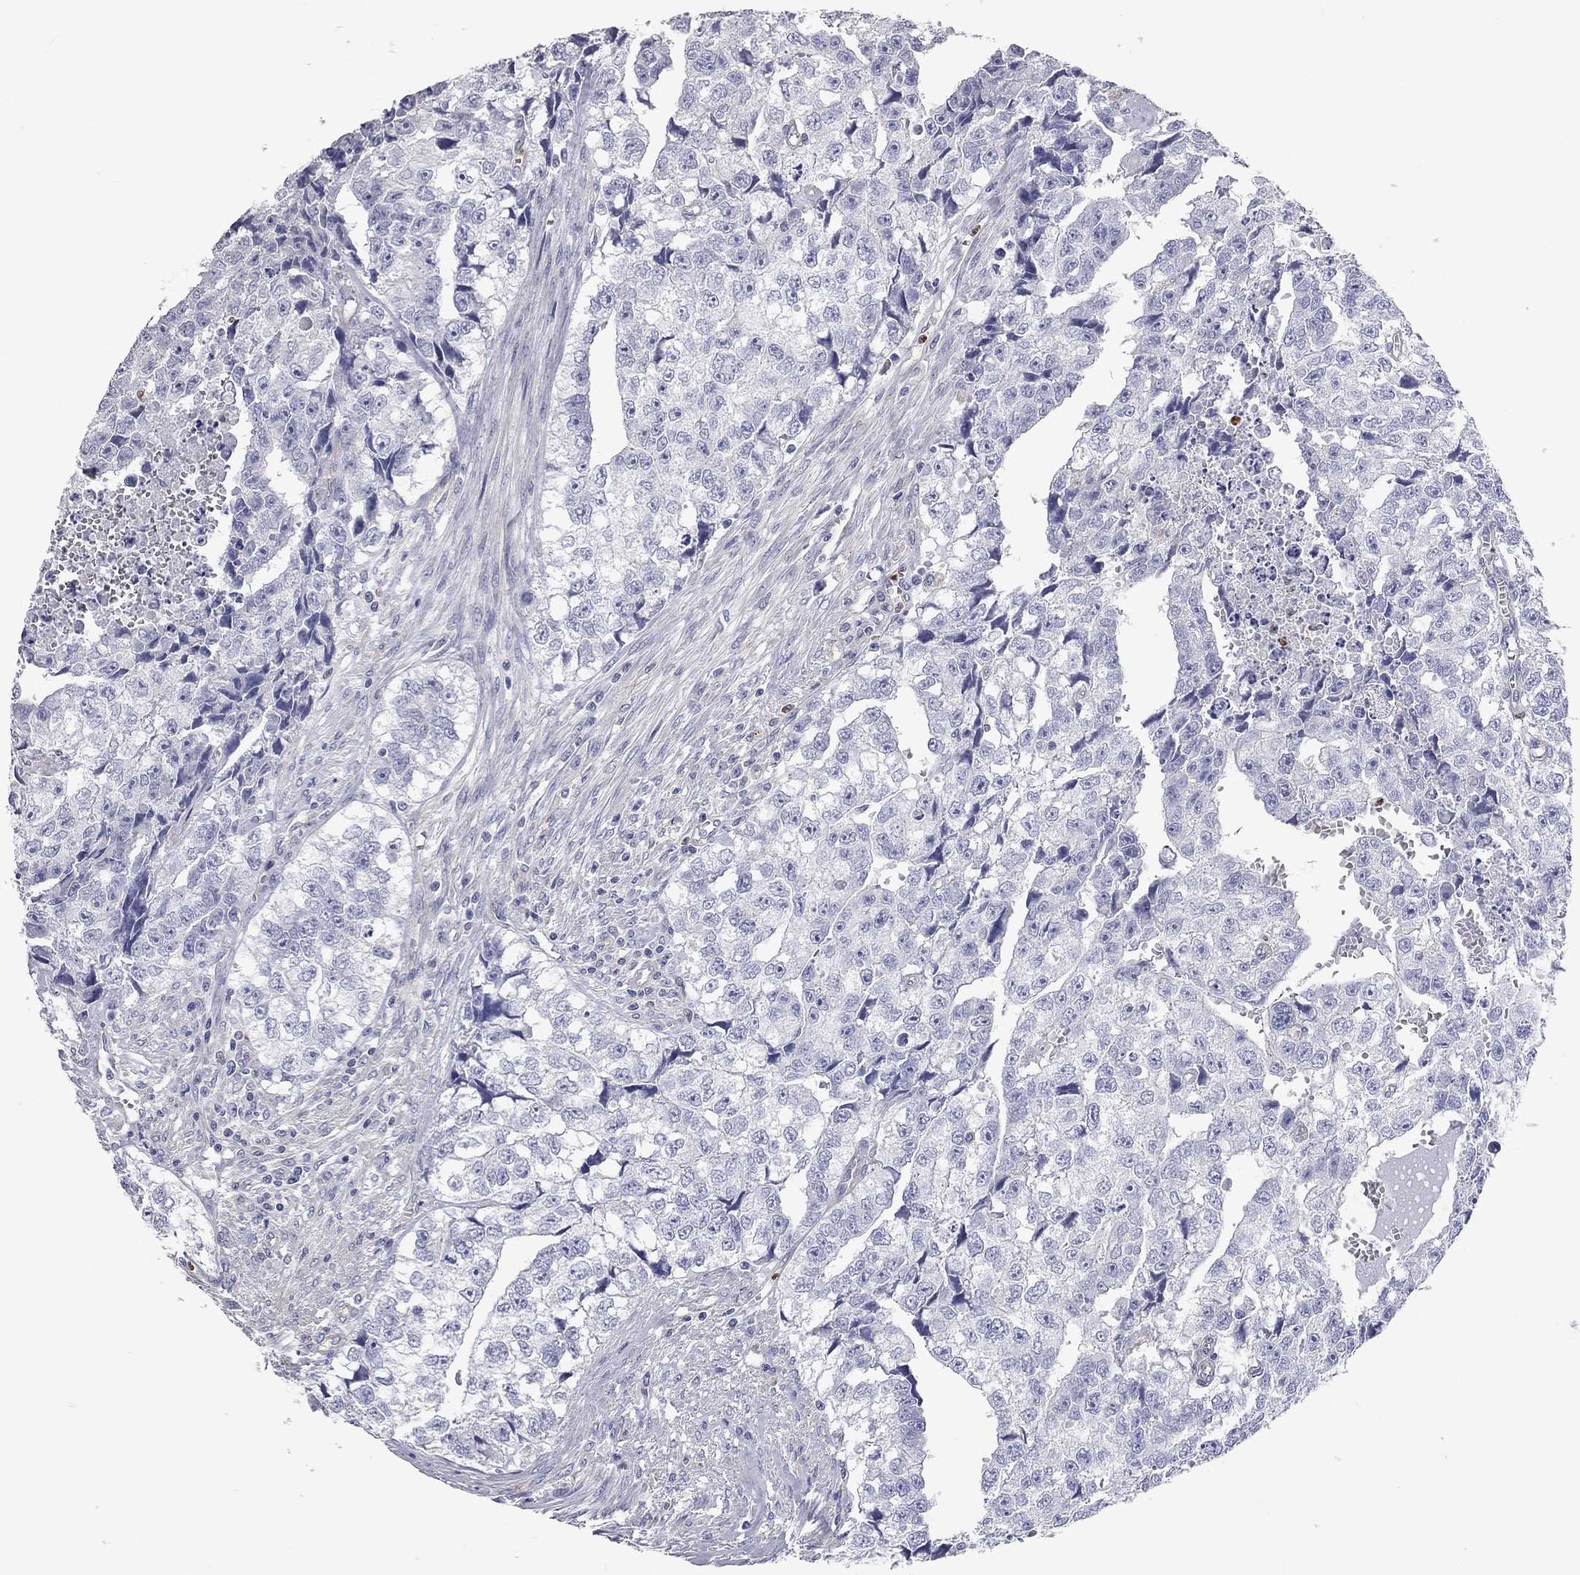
{"staining": {"intensity": "negative", "quantity": "none", "location": "none"}, "tissue": "testis cancer", "cell_type": "Tumor cells", "image_type": "cancer", "snomed": [{"axis": "morphology", "description": "Carcinoma, Embryonal, NOS"}, {"axis": "morphology", "description": "Teratoma, malignant, NOS"}, {"axis": "topography", "description": "Testis"}], "caption": "Tumor cells are negative for brown protein staining in testis cancer (teratoma (malignant)). (DAB immunohistochemistry (IHC) visualized using brightfield microscopy, high magnification).", "gene": "C10orf90", "patient": {"sex": "male", "age": 44}}